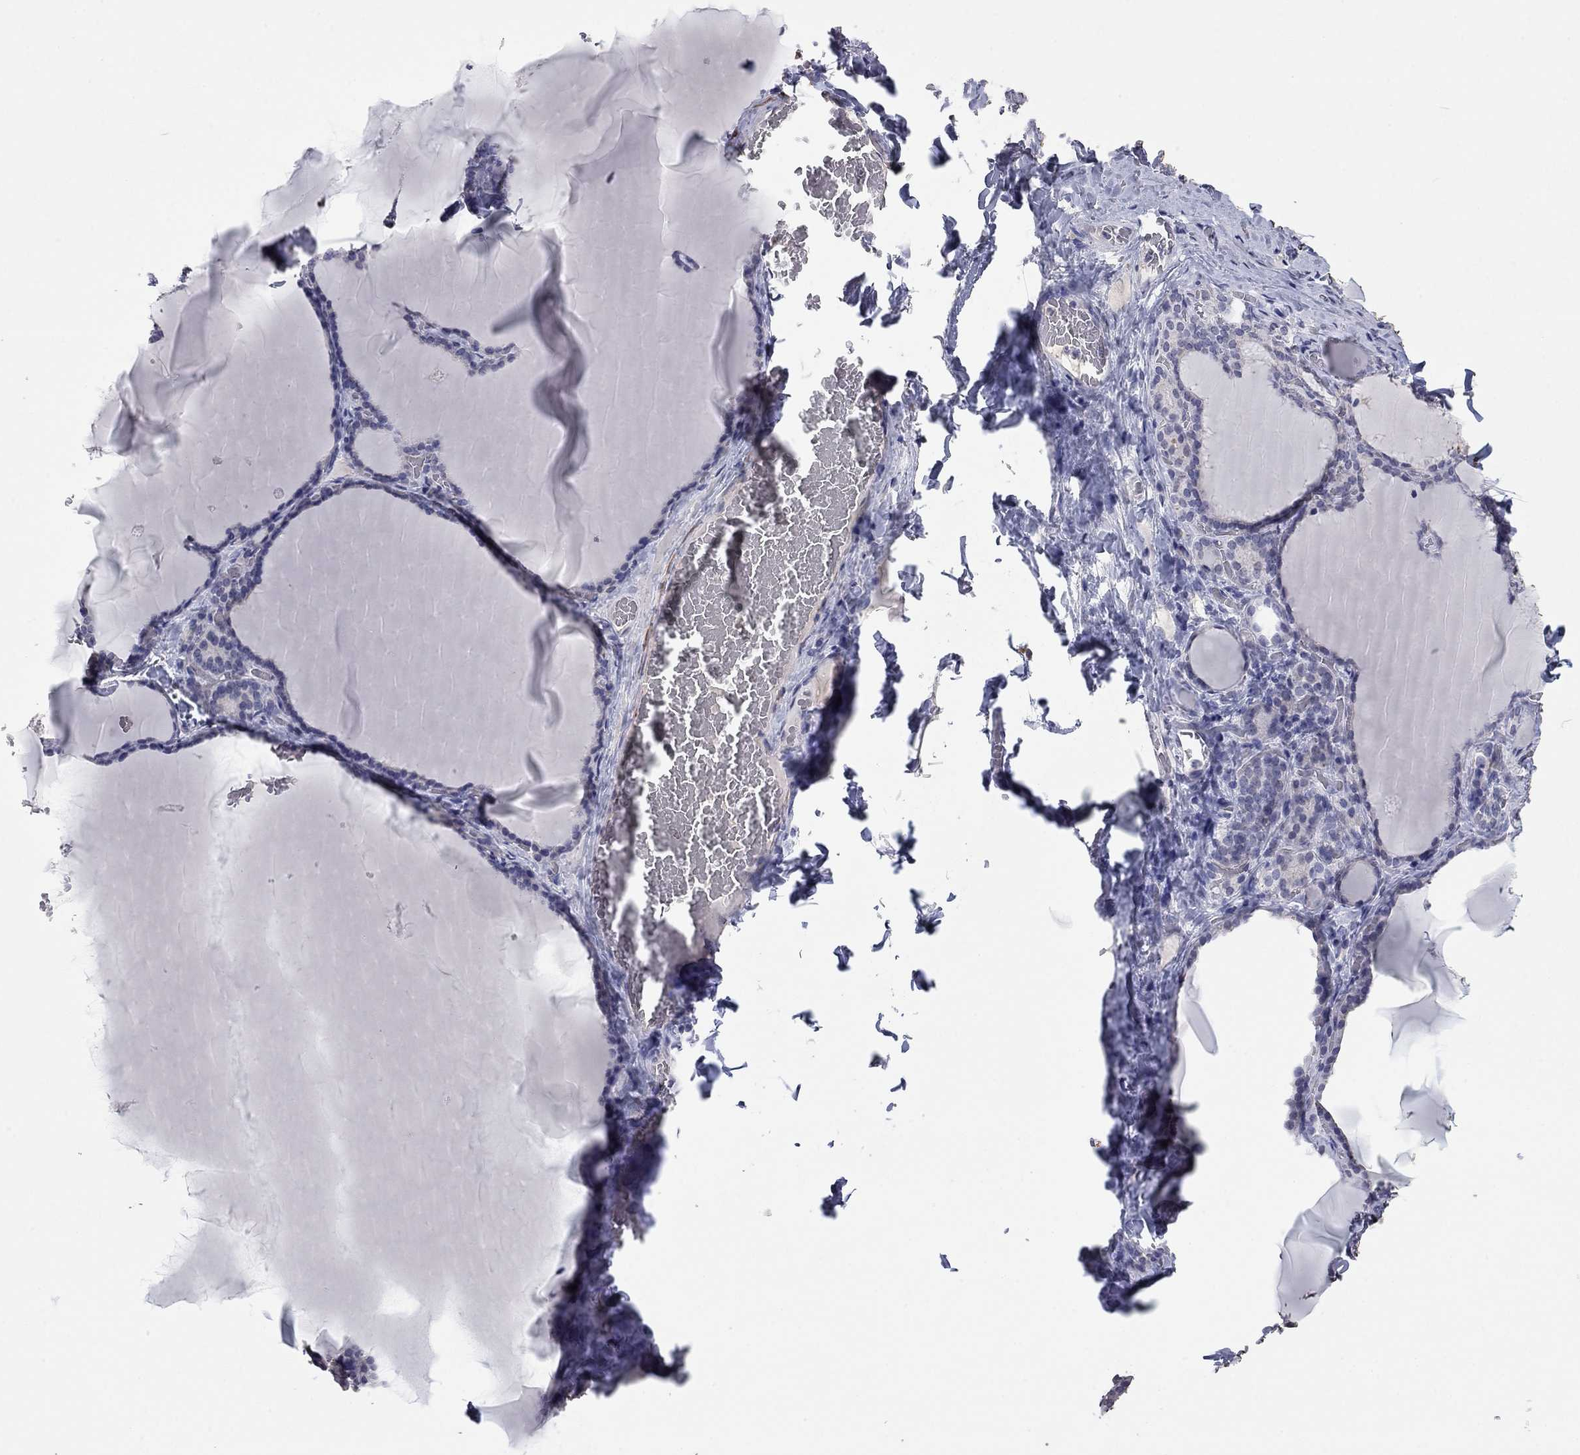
{"staining": {"intensity": "negative", "quantity": "none", "location": "none"}, "tissue": "thyroid gland", "cell_type": "Glandular cells", "image_type": "normal", "snomed": [{"axis": "morphology", "description": "Normal tissue, NOS"}, {"axis": "morphology", "description": "Hyperplasia, NOS"}, {"axis": "topography", "description": "Thyroid gland"}], "caption": "The immunohistochemistry photomicrograph has no significant expression in glandular cells of thyroid gland. (DAB (3,3'-diaminobenzidine) immunohistochemistry (IHC) visualized using brightfield microscopy, high magnification).", "gene": "IP6K3", "patient": {"sex": "female", "age": 27}}